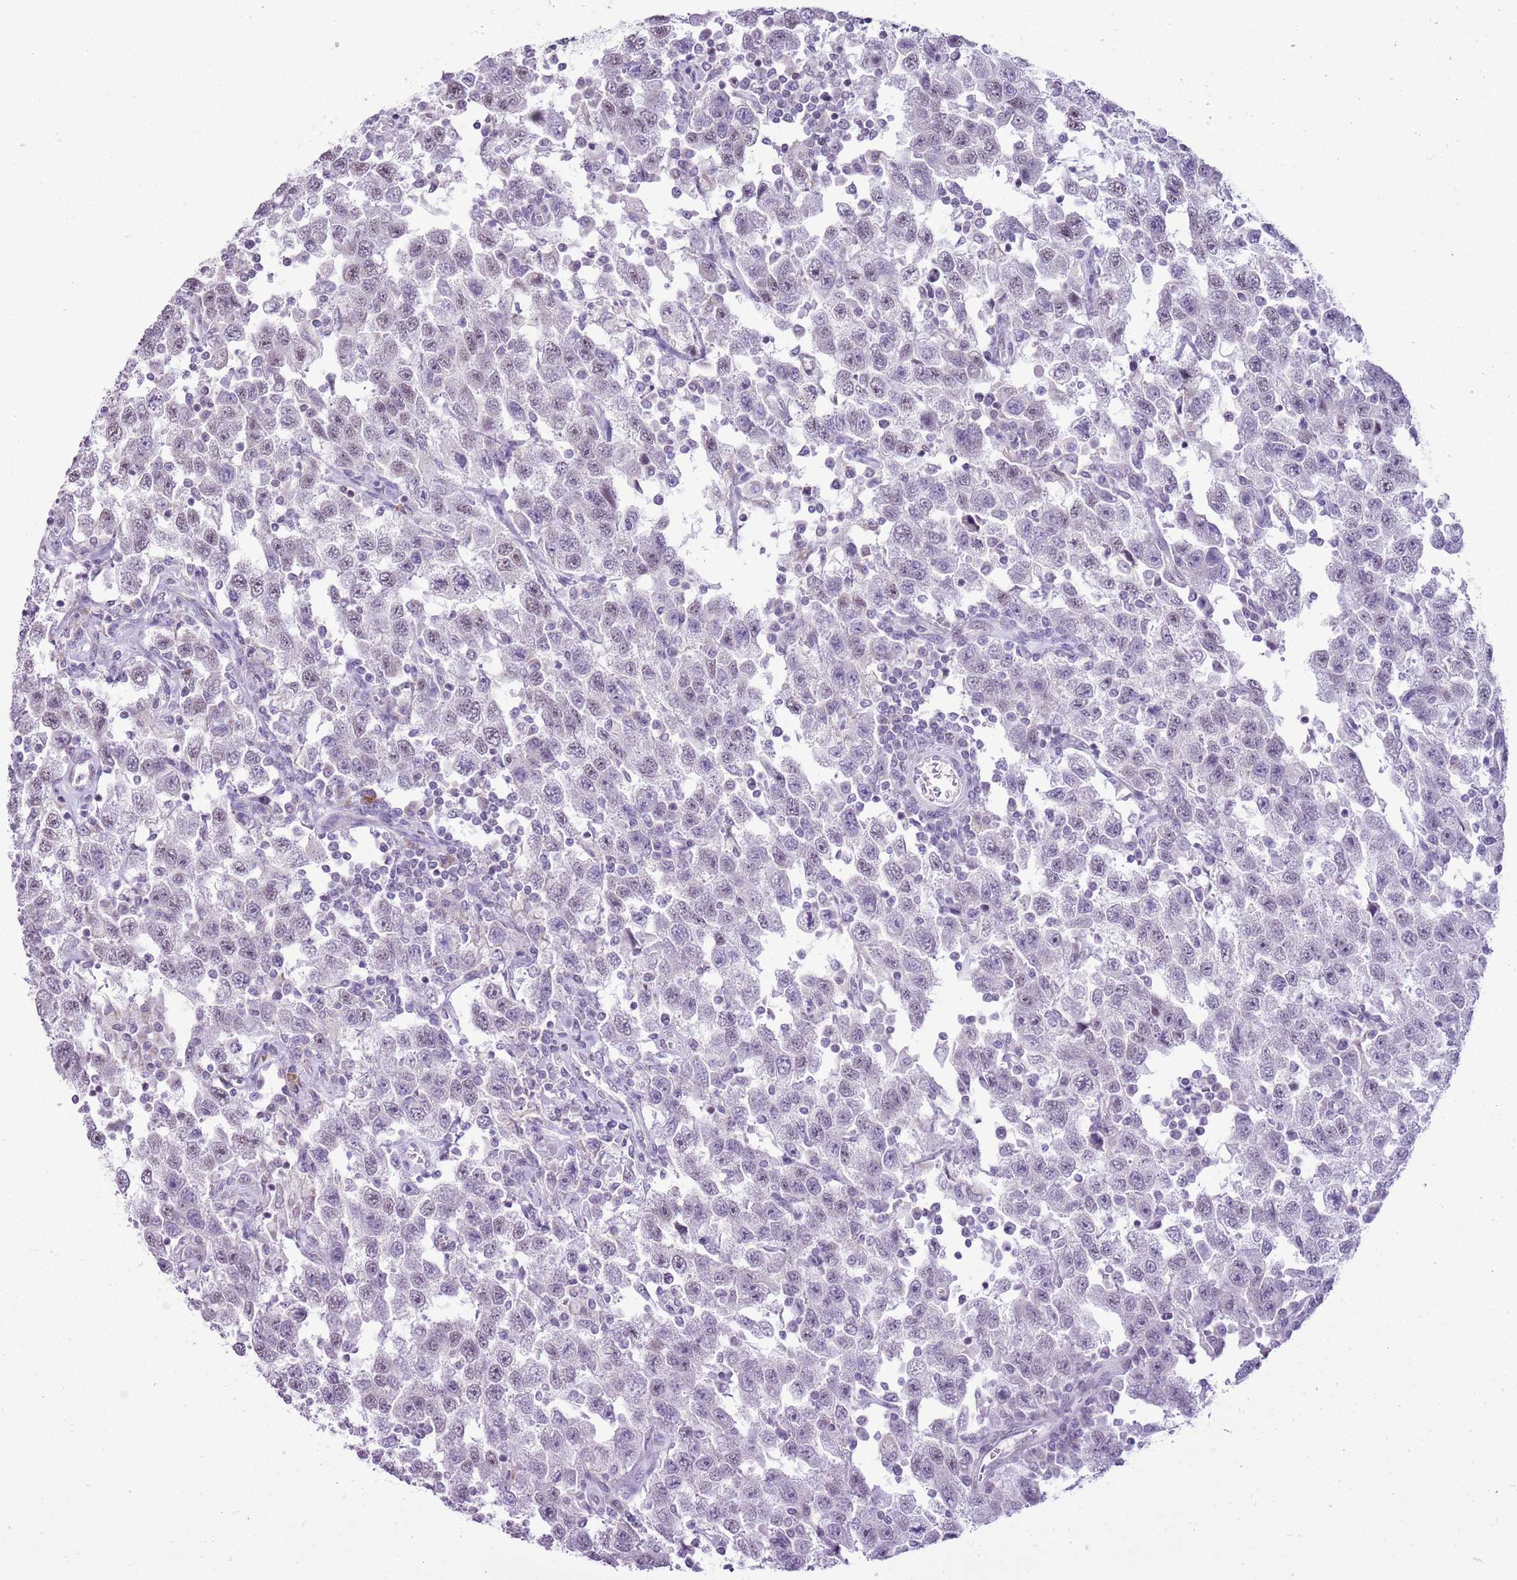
{"staining": {"intensity": "negative", "quantity": "none", "location": "none"}, "tissue": "testis cancer", "cell_type": "Tumor cells", "image_type": "cancer", "snomed": [{"axis": "morphology", "description": "Seminoma, NOS"}, {"axis": "topography", "description": "Testis"}], "caption": "Tumor cells are negative for protein expression in human seminoma (testis).", "gene": "RPL3L", "patient": {"sex": "male", "age": 41}}